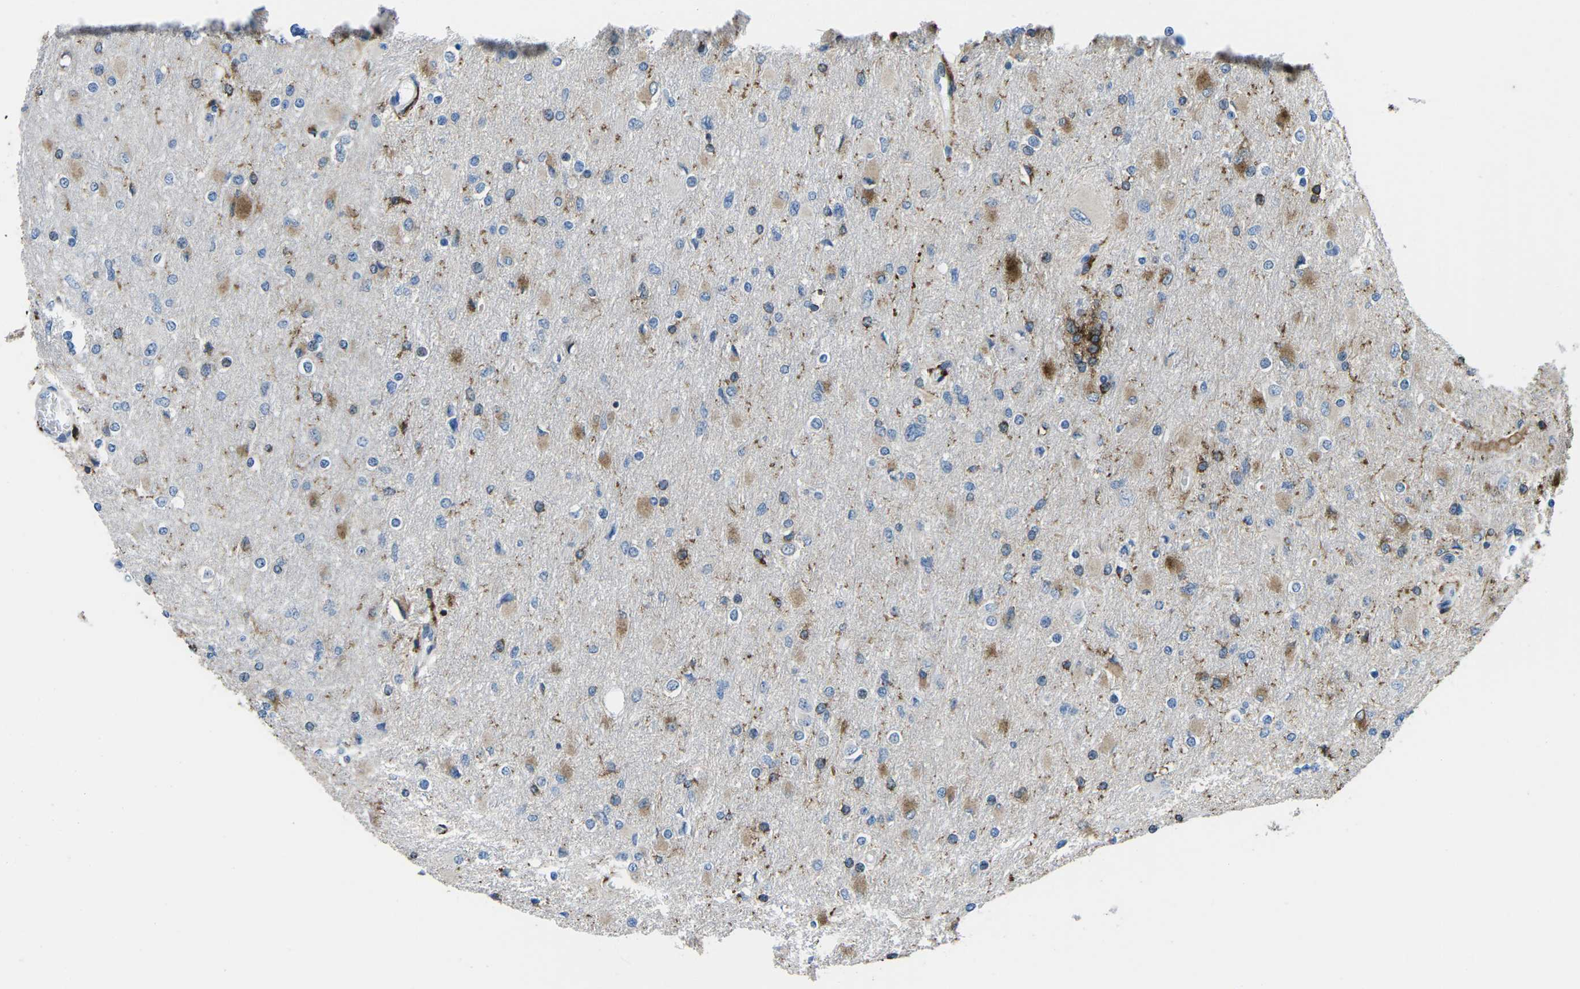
{"staining": {"intensity": "moderate", "quantity": "<25%", "location": "cytoplasmic/membranous"}, "tissue": "glioma", "cell_type": "Tumor cells", "image_type": "cancer", "snomed": [{"axis": "morphology", "description": "Glioma, malignant, High grade"}, {"axis": "topography", "description": "Cerebral cortex"}], "caption": "Tumor cells demonstrate low levels of moderate cytoplasmic/membranous staining in approximately <25% of cells in human high-grade glioma (malignant).", "gene": "PTPN1", "patient": {"sex": "female", "age": 36}}